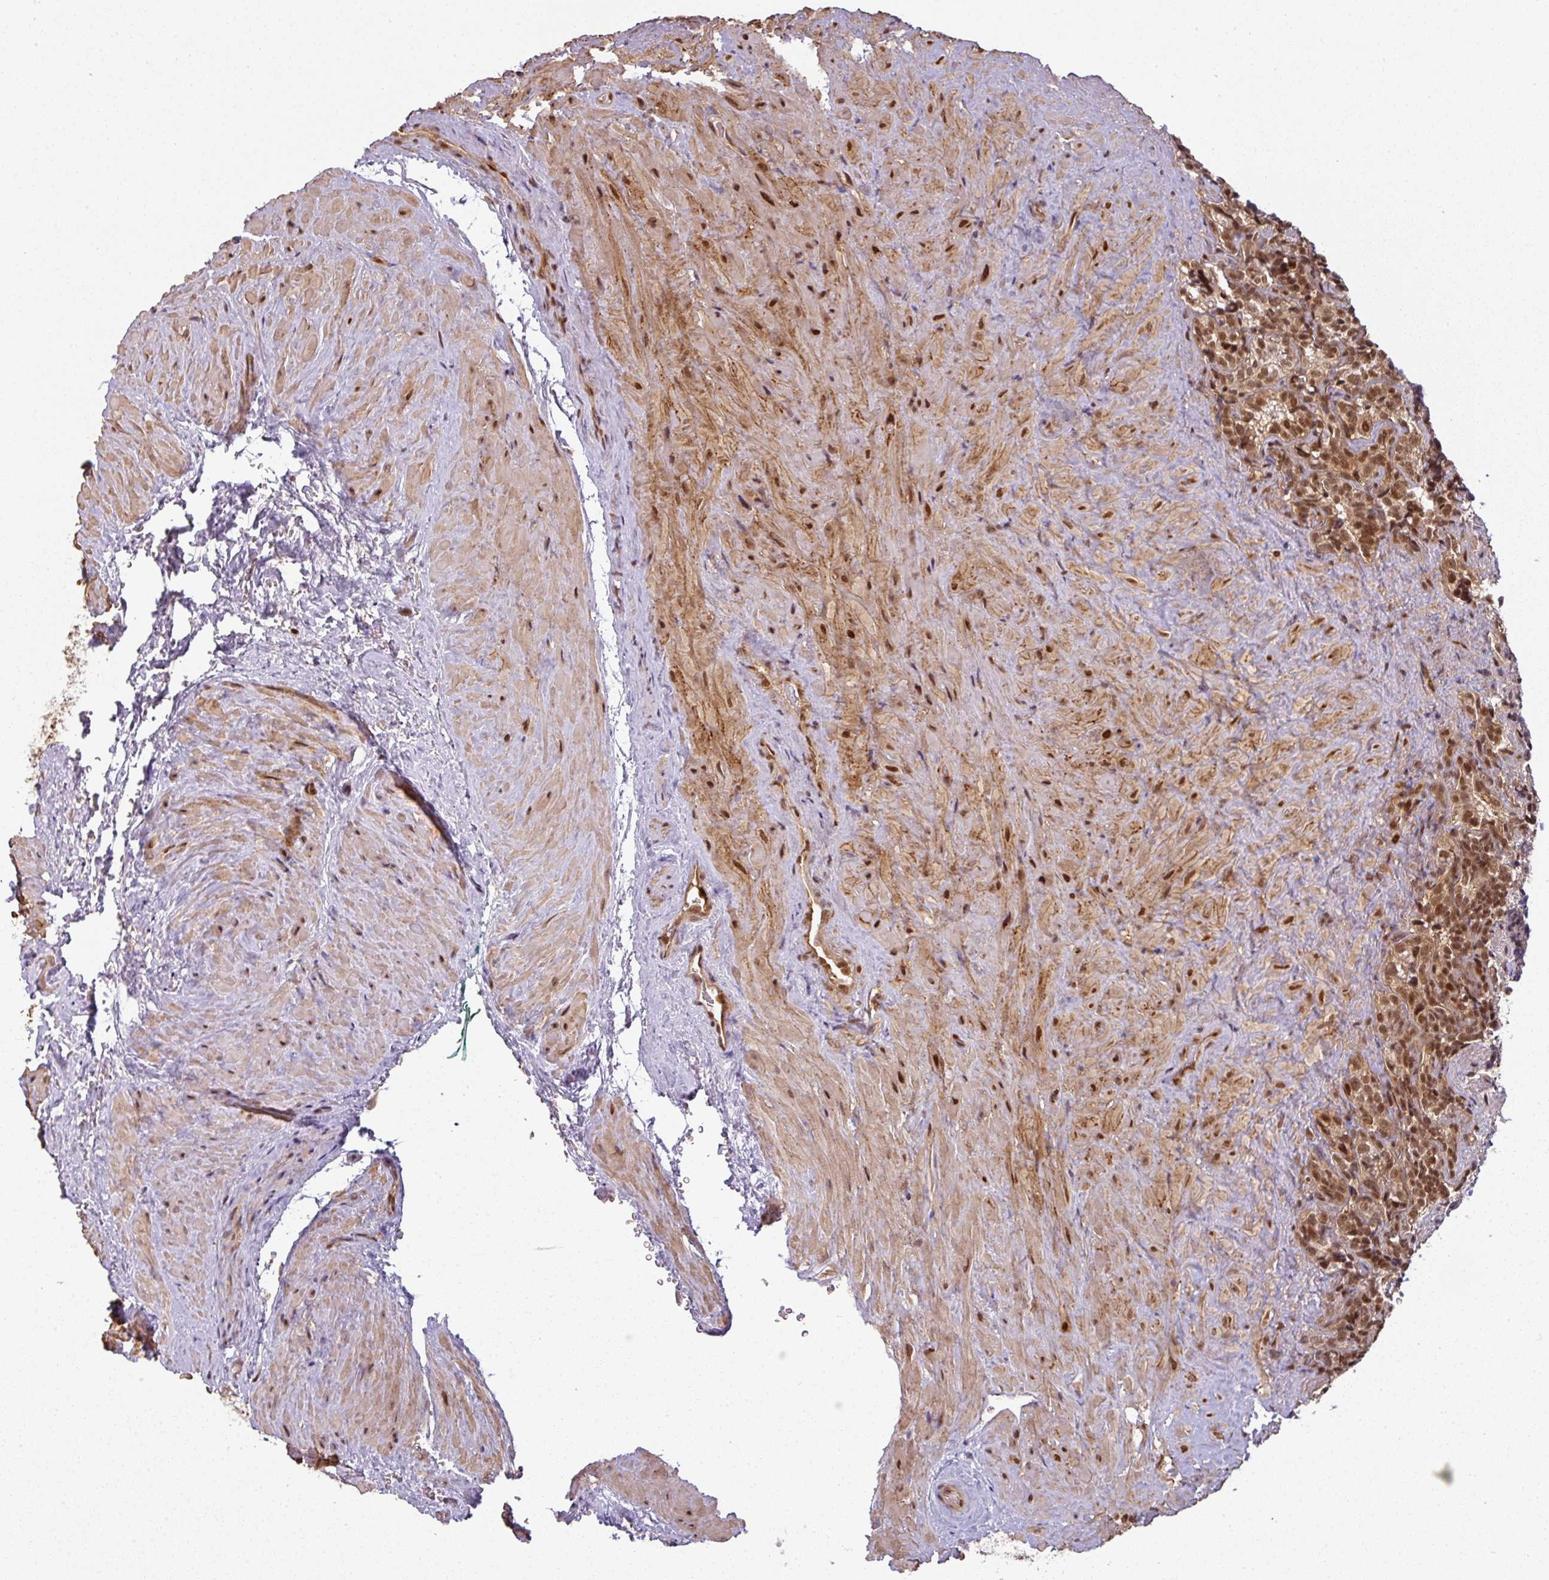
{"staining": {"intensity": "moderate", "quantity": ">75%", "location": "nuclear"}, "tissue": "seminal vesicle", "cell_type": "Glandular cells", "image_type": "normal", "snomed": [{"axis": "morphology", "description": "Normal tissue, NOS"}, {"axis": "topography", "description": "Seminal veicle"}], "caption": "The photomicrograph shows immunohistochemical staining of normal seminal vesicle. There is moderate nuclear expression is seen in about >75% of glandular cells.", "gene": "SIK3", "patient": {"sex": "male", "age": 62}}